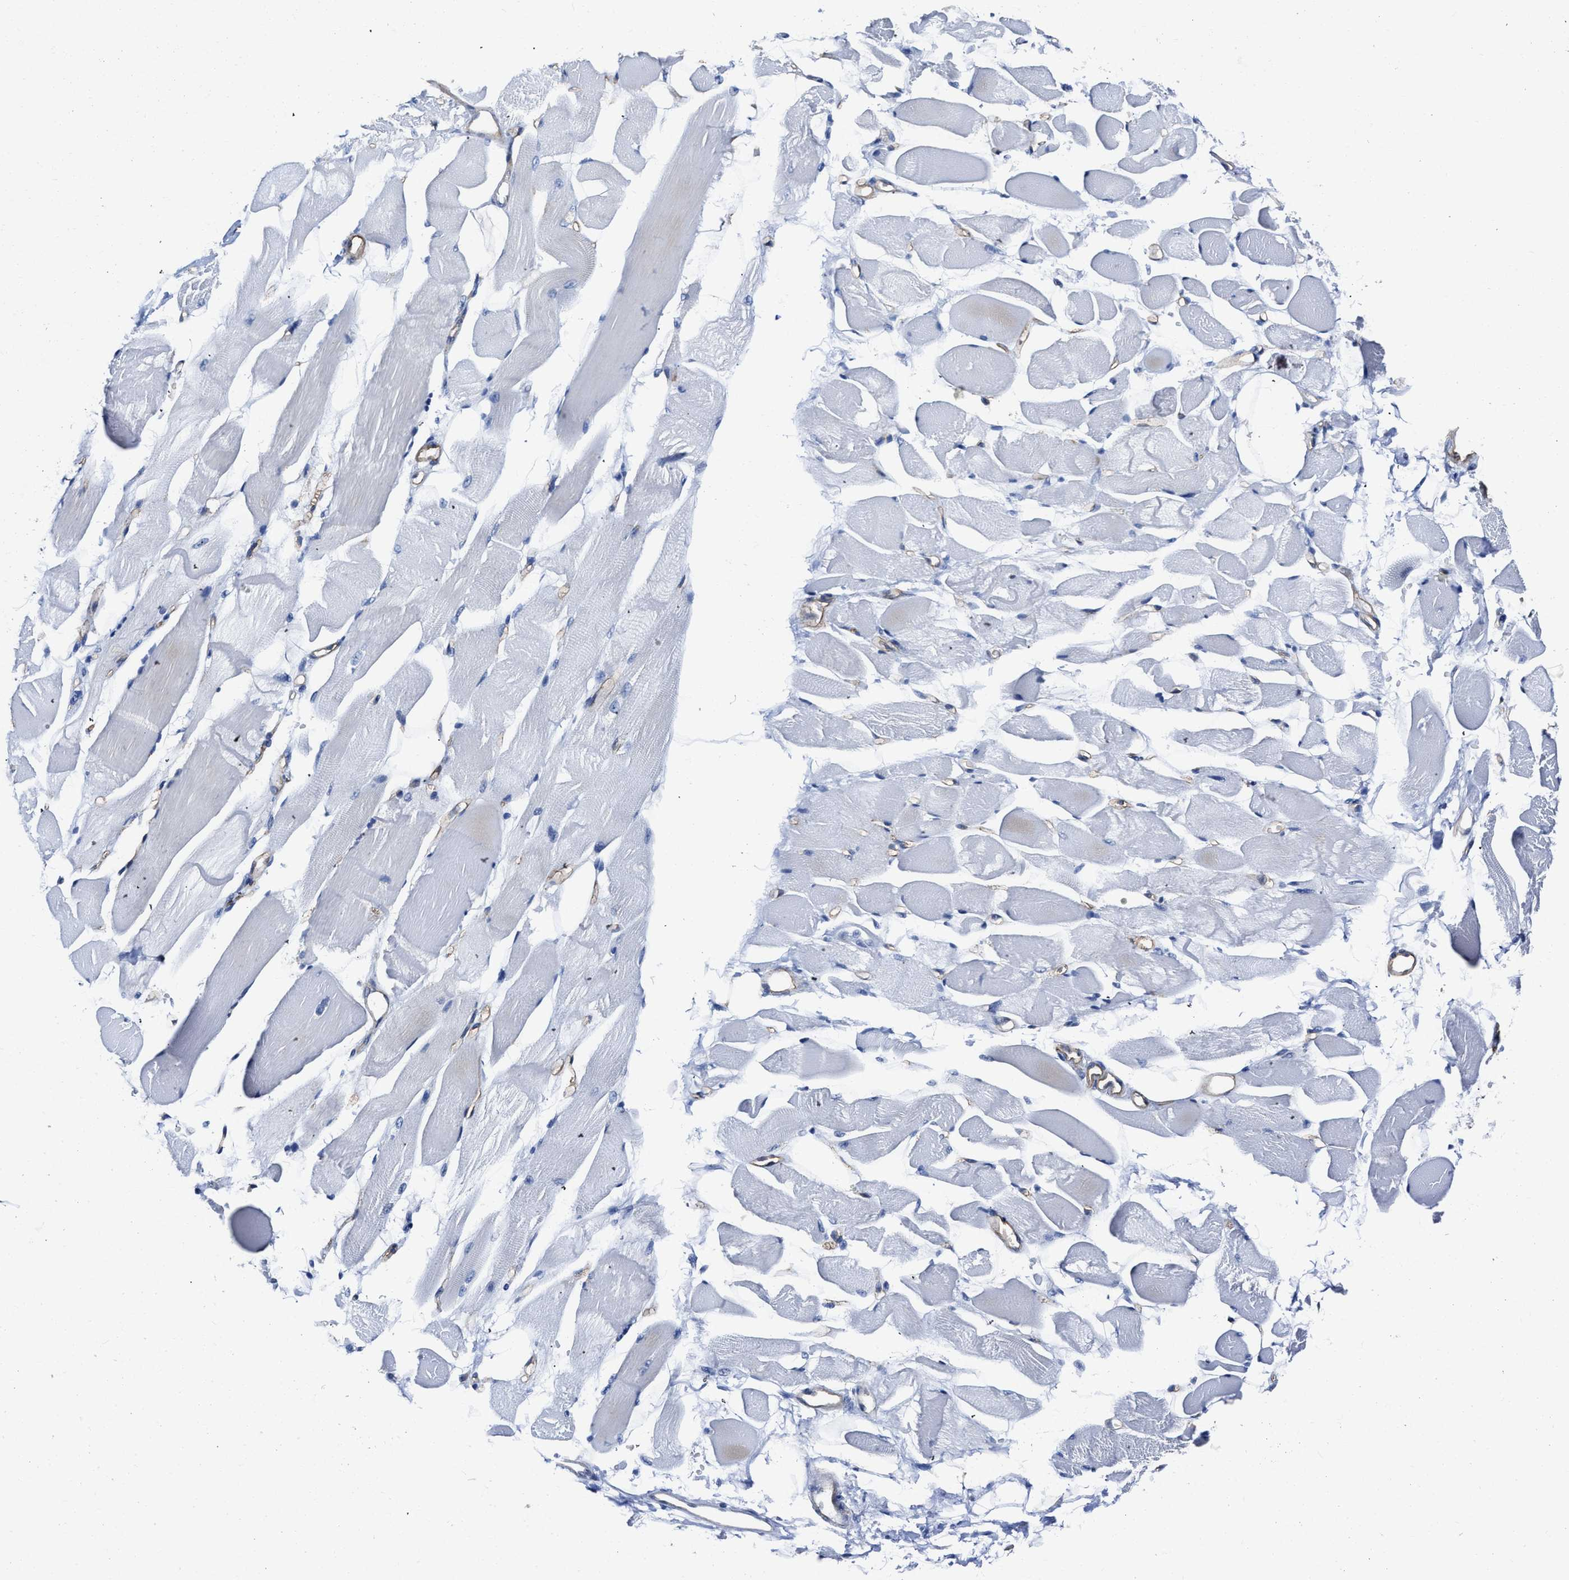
{"staining": {"intensity": "negative", "quantity": "none", "location": "none"}, "tissue": "skeletal muscle", "cell_type": "Myocytes", "image_type": "normal", "snomed": [{"axis": "morphology", "description": "Normal tissue, NOS"}, {"axis": "topography", "description": "Skeletal muscle"}, {"axis": "topography", "description": "Peripheral nerve tissue"}], "caption": "This is an immunohistochemistry histopathology image of benign human skeletal muscle. There is no staining in myocytes.", "gene": "KCNMB3", "patient": {"sex": "female", "age": 84}}